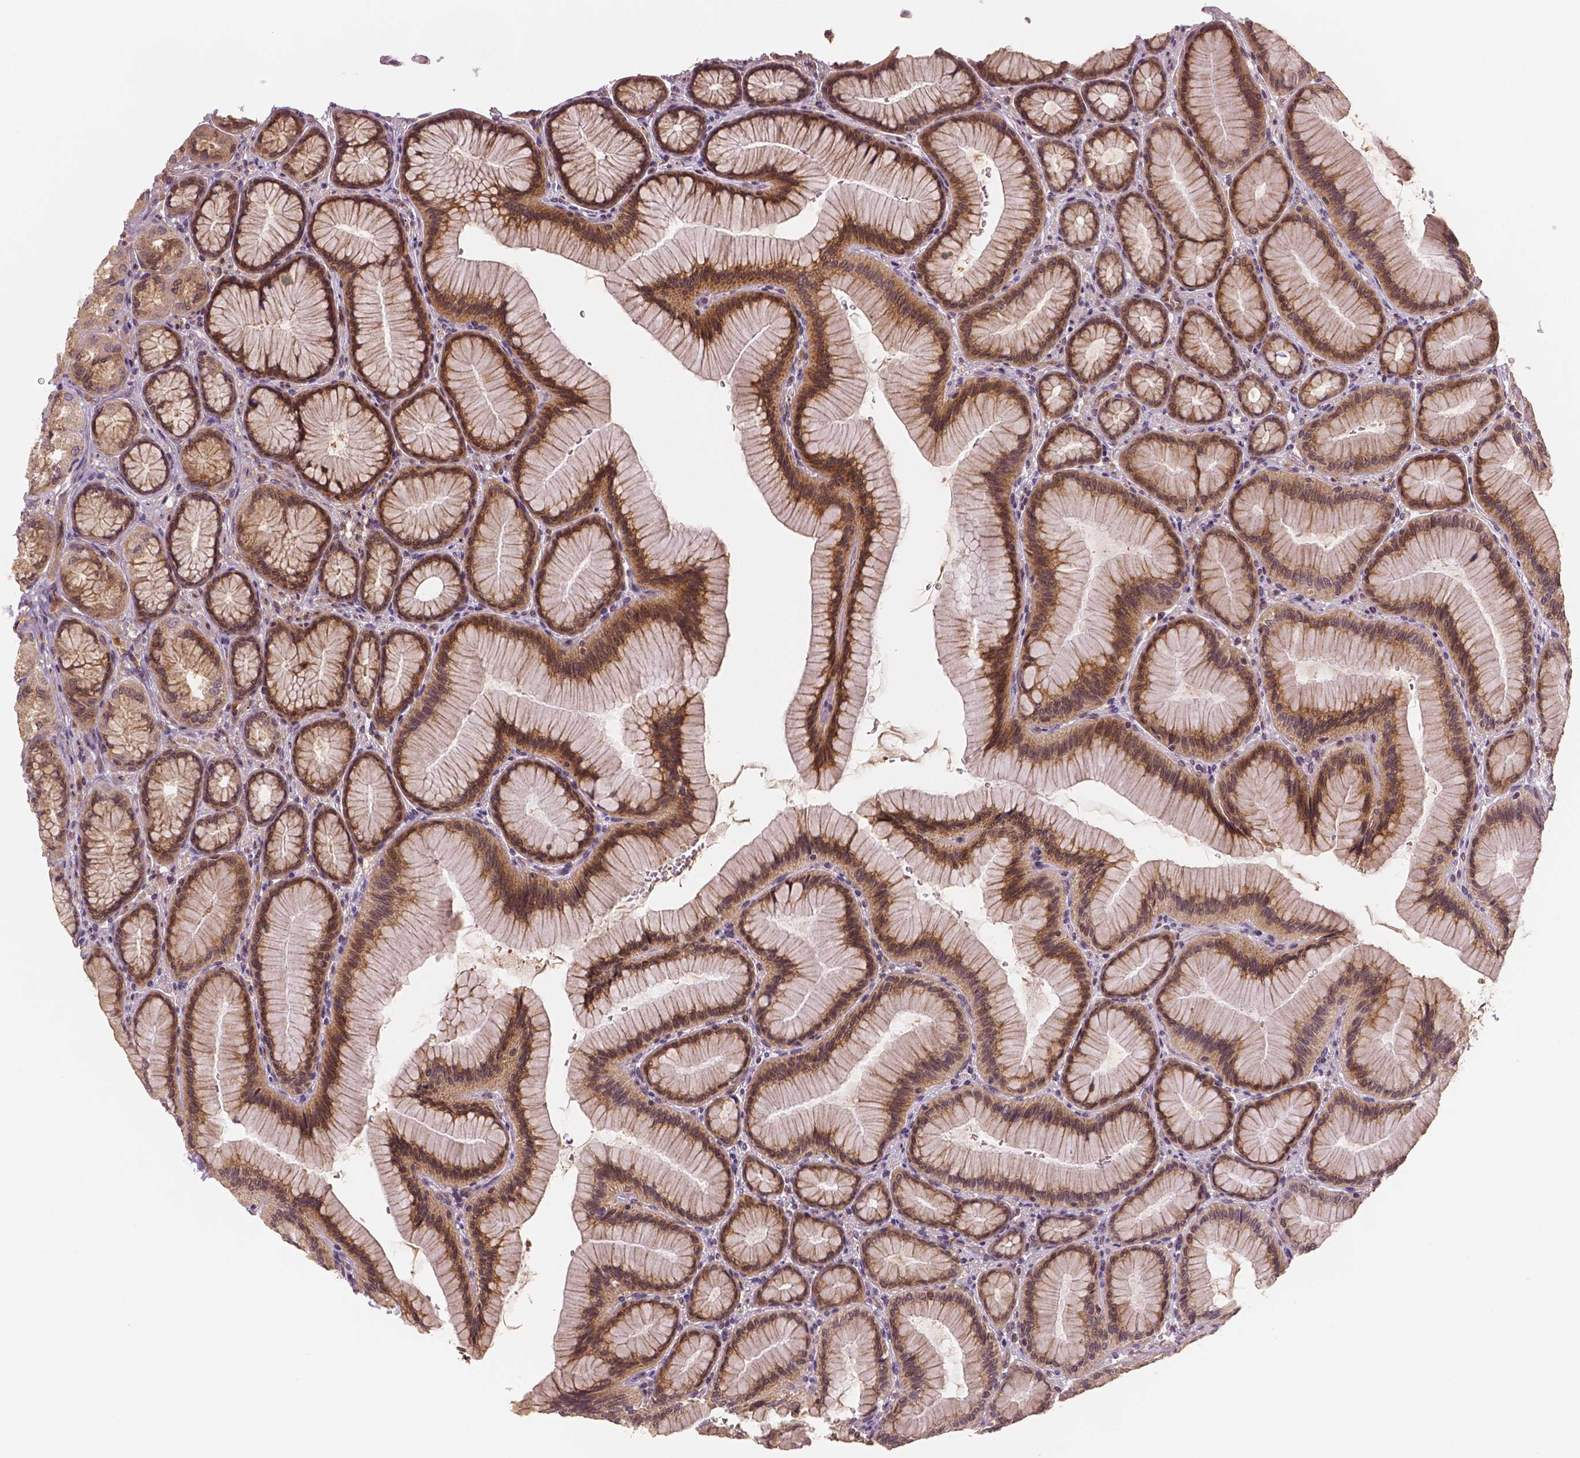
{"staining": {"intensity": "moderate", "quantity": ">75%", "location": "cytoplasmic/membranous"}, "tissue": "stomach", "cell_type": "Glandular cells", "image_type": "normal", "snomed": [{"axis": "morphology", "description": "Normal tissue, NOS"}, {"axis": "morphology", "description": "Adenocarcinoma, NOS"}, {"axis": "morphology", "description": "Adenocarcinoma, High grade"}, {"axis": "topography", "description": "Stomach, upper"}, {"axis": "topography", "description": "Stomach"}], "caption": "Immunohistochemical staining of benign stomach shows medium levels of moderate cytoplasmic/membranous expression in about >75% of glandular cells. (brown staining indicates protein expression, while blue staining denotes nuclei).", "gene": "STAT3", "patient": {"sex": "female", "age": 65}}